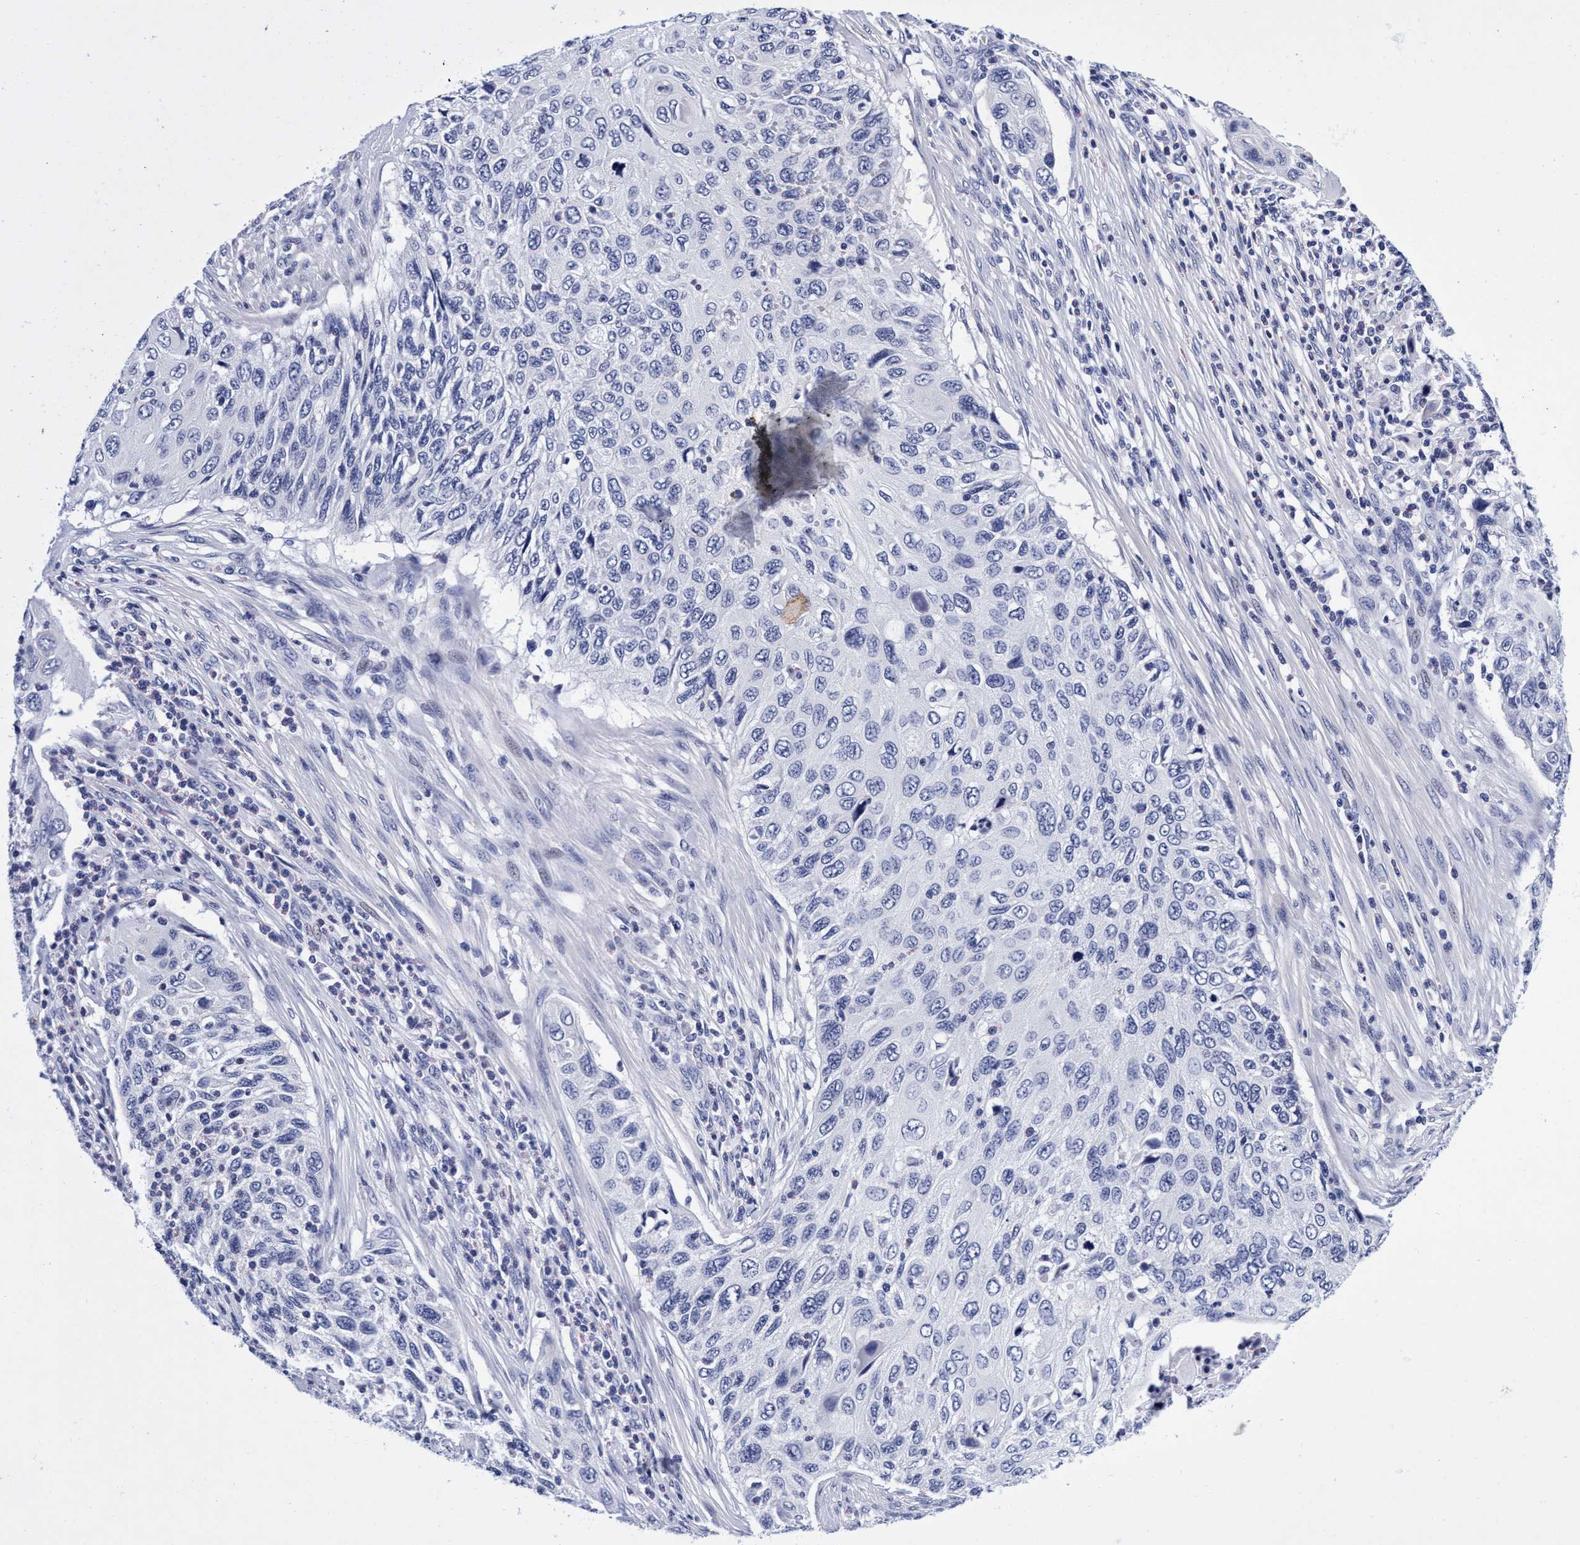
{"staining": {"intensity": "negative", "quantity": "none", "location": "none"}, "tissue": "cervical cancer", "cell_type": "Tumor cells", "image_type": "cancer", "snomed": [{"axis": "morphology", "description": "Squamous cell carcinoma, NOS"}, {"axis": "topography", "description": "Cervix"}], "caption": "This micrograph is of squamous cell carcinoma (cervical) stained with IHC to label a protein in brown with the nuclei are counter-stained blue. There is no positivity in tumor cells.", "gene": "PLPPR1", "patient": {"sex": "female", "age": 70}}